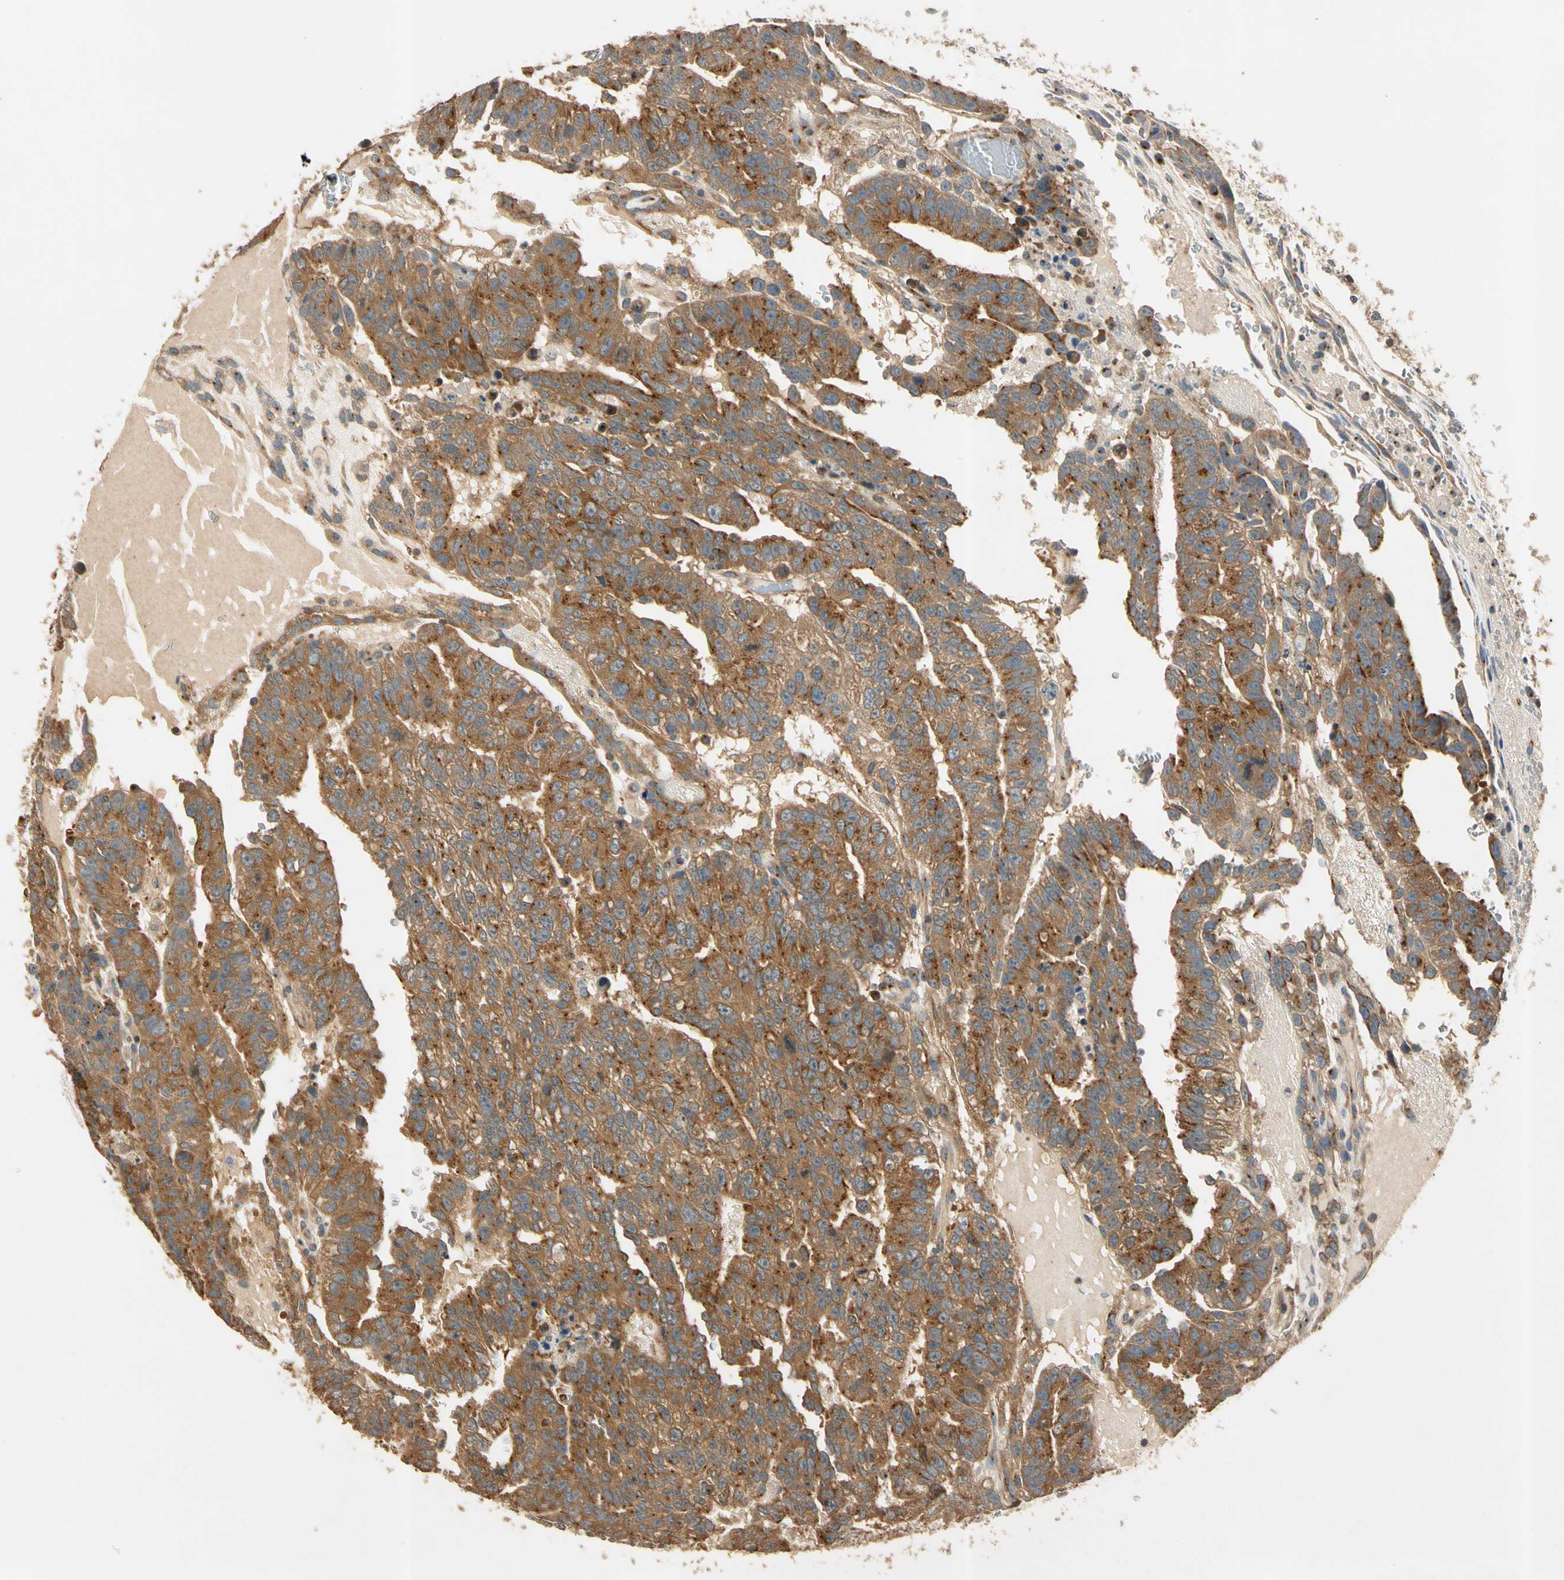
{"staining": {"intensity": "strong", "quantity": ">75%", "location": "cytoplasmic/membranous"}, "tissue": "testis cancer", "cell_type": "Tumor cells", "image_type": "cancer", "snomed": [{"axis": "morphology", "description": "Seminoma, NOS"}, {"axis": "morphology", "description": "Carcinoma, Embryonal, NOS"}, {"axis": "topography", "description": "Testis"}], "caption": "High-magnification brightfield microscopy of testis cancer (embryonal carcinoma) stained with DAB (brown) and counterstained with hematoxylin (blue). tumor cells exhibit strong cytoplasmic/membranous staining is present in about>75% of cells.", "gene": "AKAP9", "patient": {"sex": "male", "age": 52}}